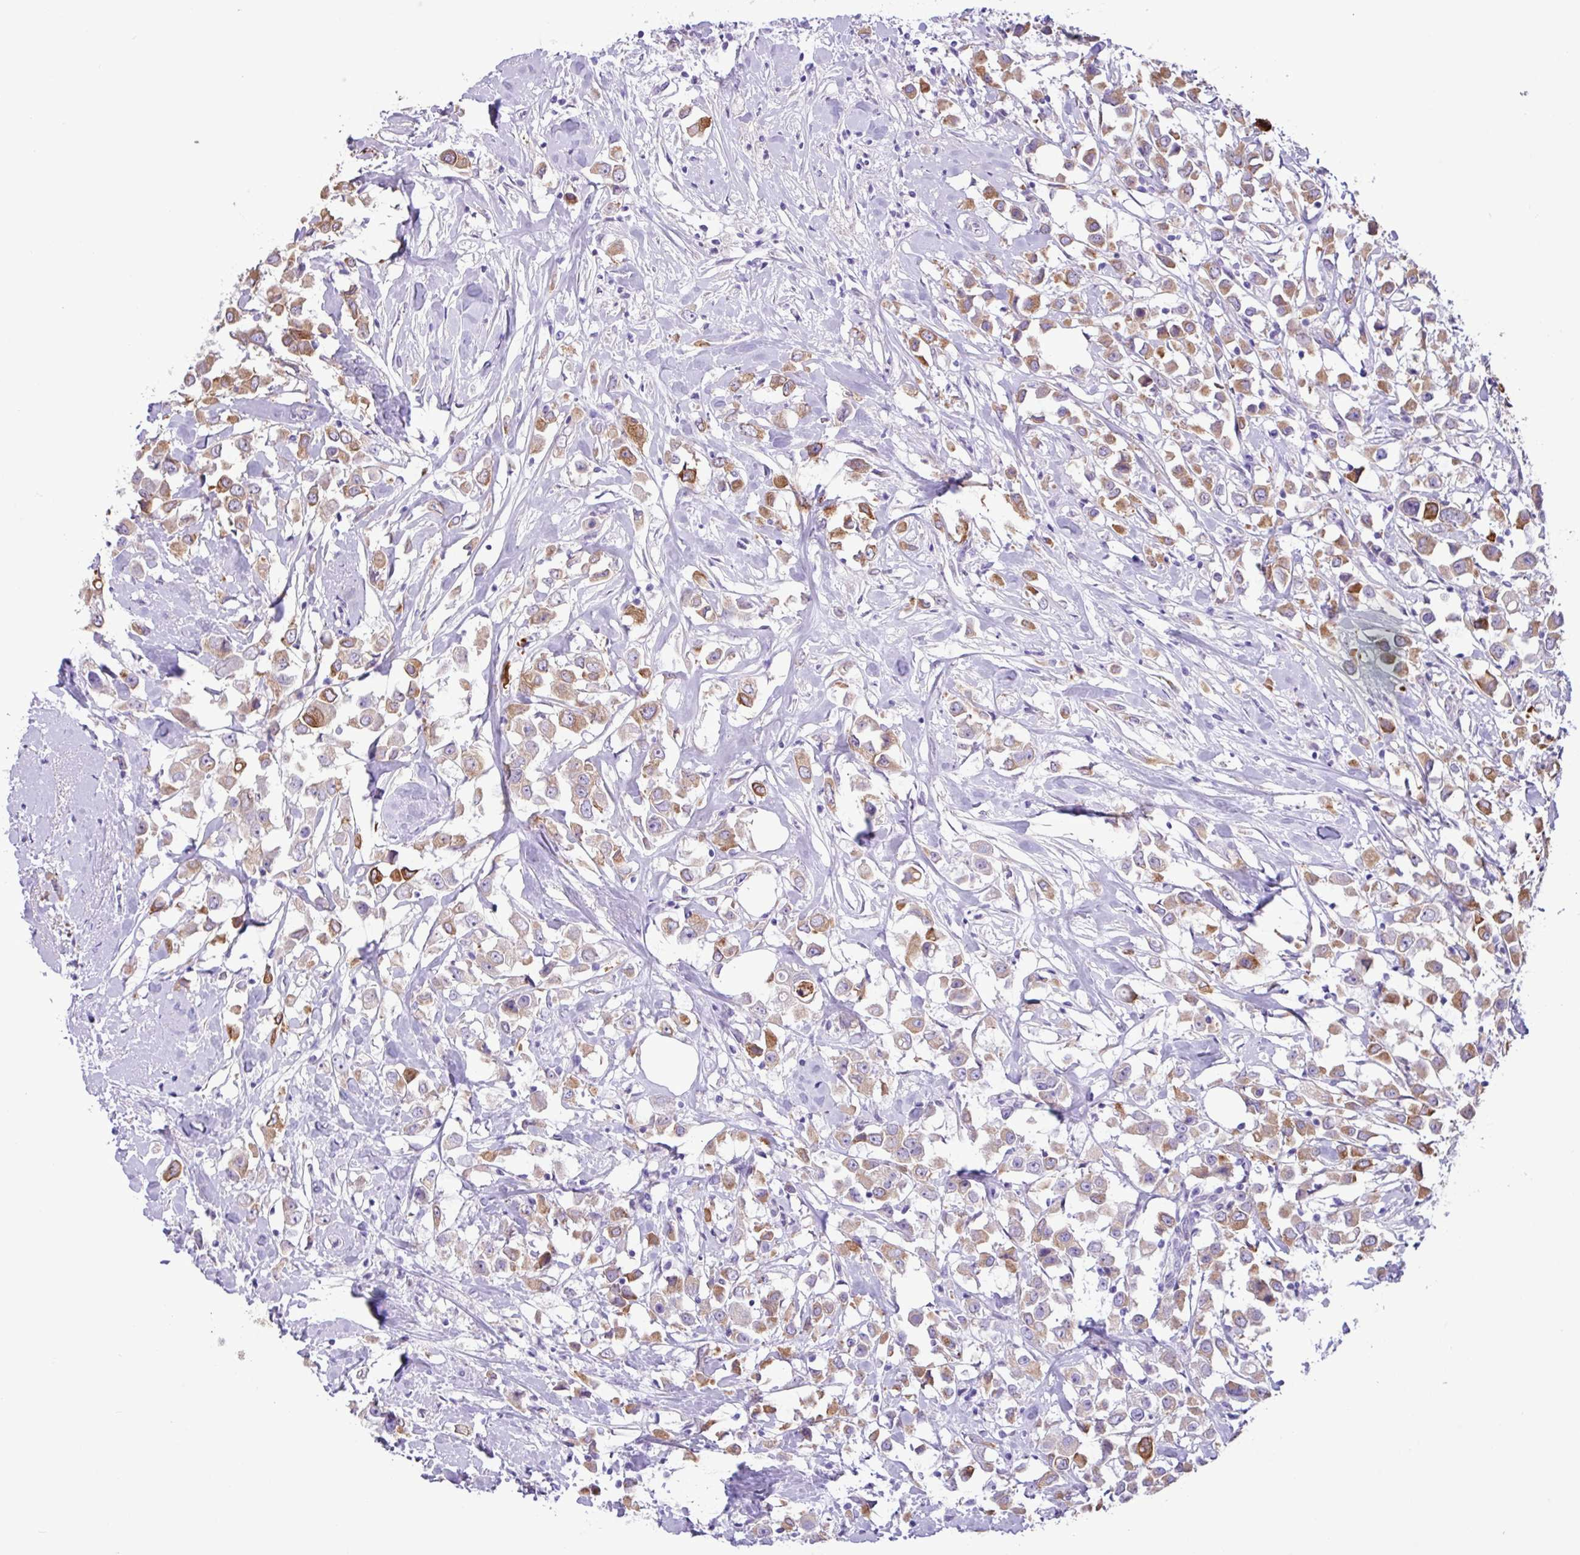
{"staining": {"intensity": "strong", "quantity": ">75%", "location": "cytoplasmic/membranous"}, "tissue": "breast cancer", "cell_type": "Tumor cells", "image_type": "cancer", "snomed": [{"axis": "morphology", "description": "Duct carcinoma"}, {"axis": "topography", "description": "Breast"}], "caption": "DAB (3,3'-diaminobenzidine) immunohistochemical staining of breast cancer demonstrates strong cytoplasmic/membranous protein staining in approximately >75% of tumor cells.", "gene": "SLC38A1", "patient": {"sex": "female", "age": 61}}